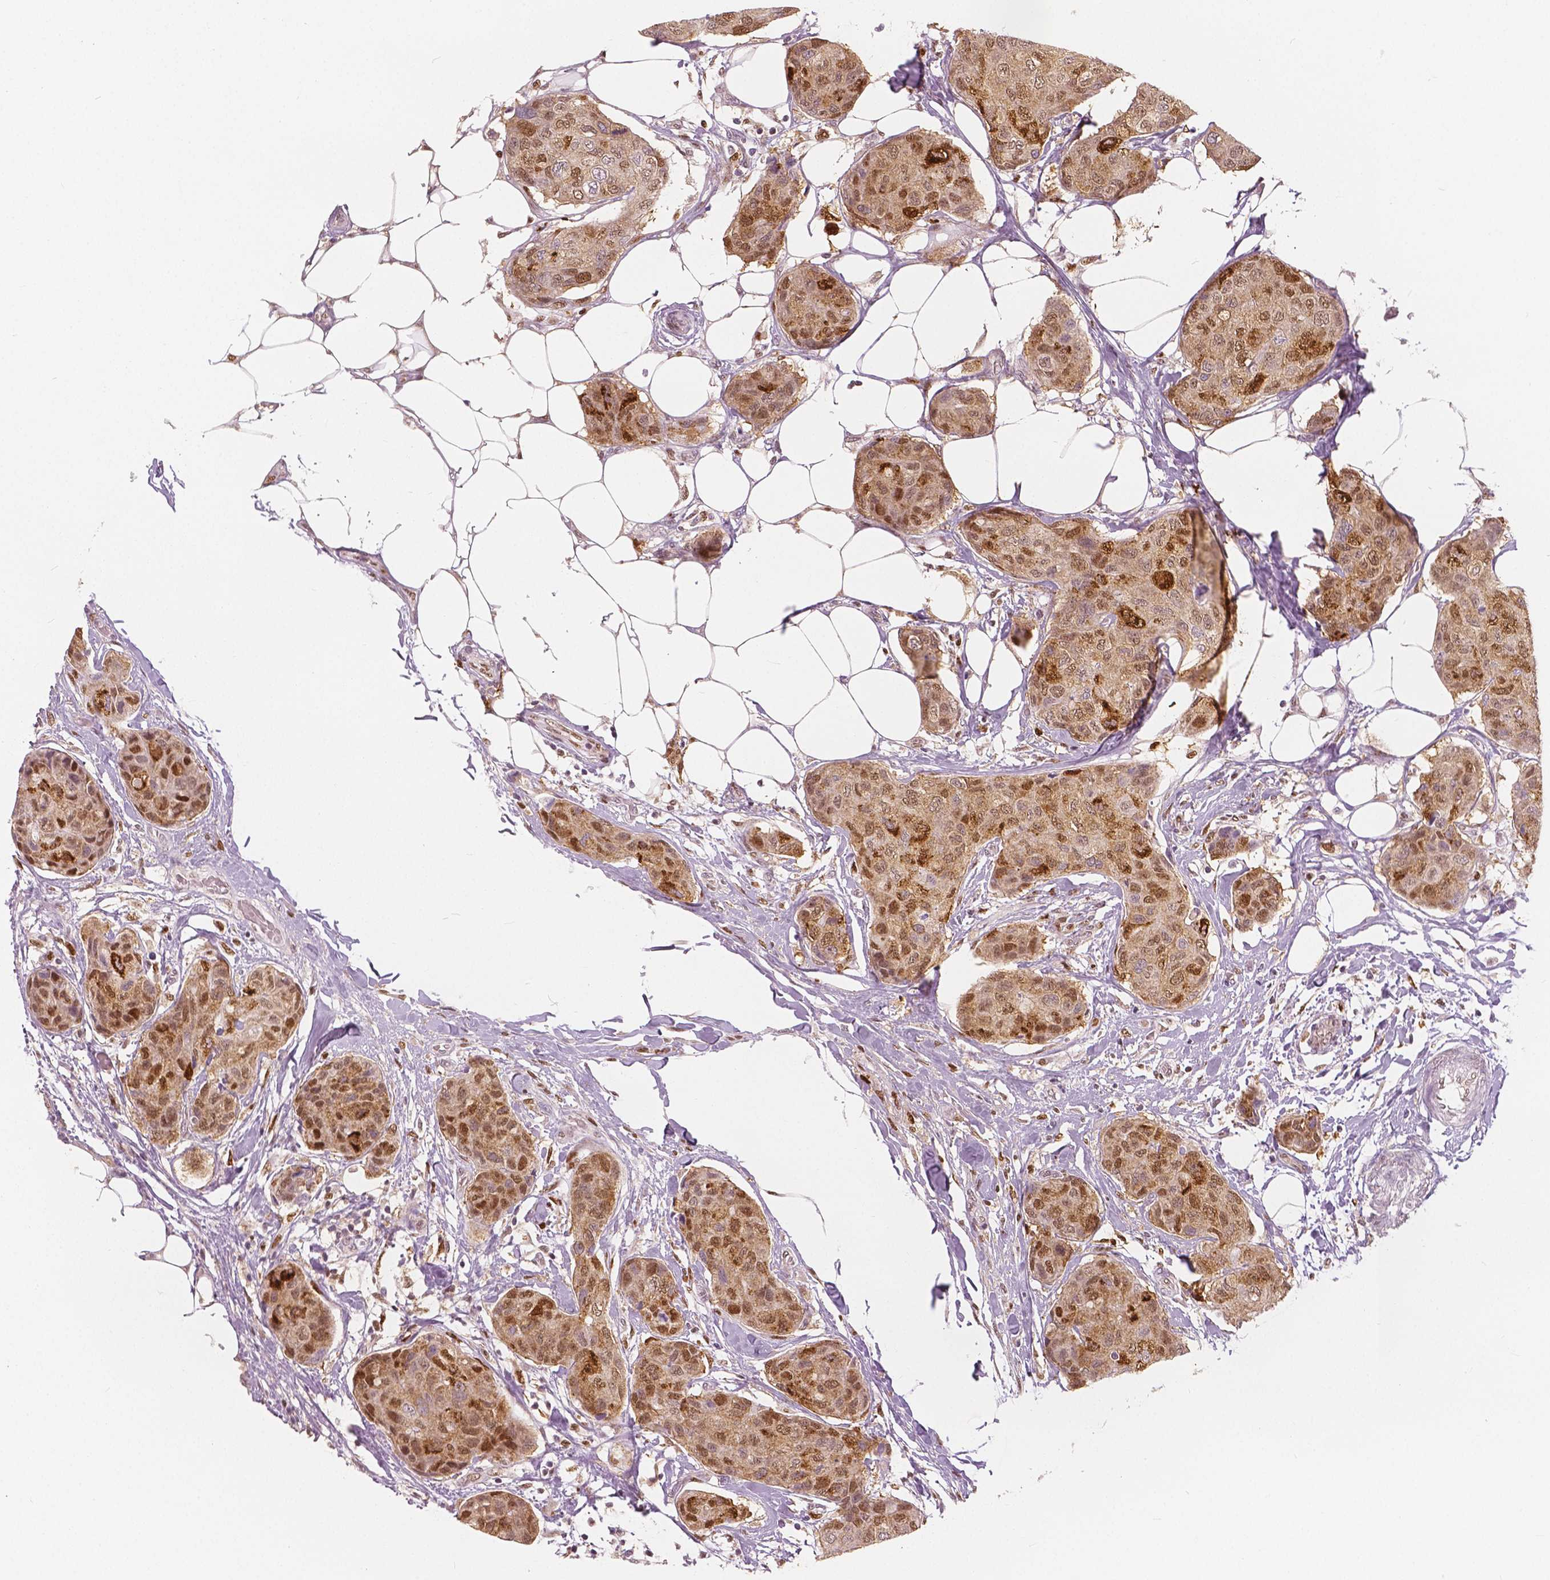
{"staining": {"intensity": "moderate", "quantity": ">75%", "location": "cytoplasmic/membranous,nuclear"}, "tissue": "breast cancer", "cell_type": "Tumor cells", "image_type": "cancer", "snomed": [{"axis": "morphology", "description": "Duct carcinoma"}, {"axis": "topography", "description": "Breast"}], "caption": "Approximately >75% of tumor cells in breast intraductal carcinoma display moderate cytoplasmic/membranous and nuclear protein positivity as visualized by brown immunohistochemical staining.", "gene": "SQSTM1", "patient": {"sex": "female", "age": 80}}